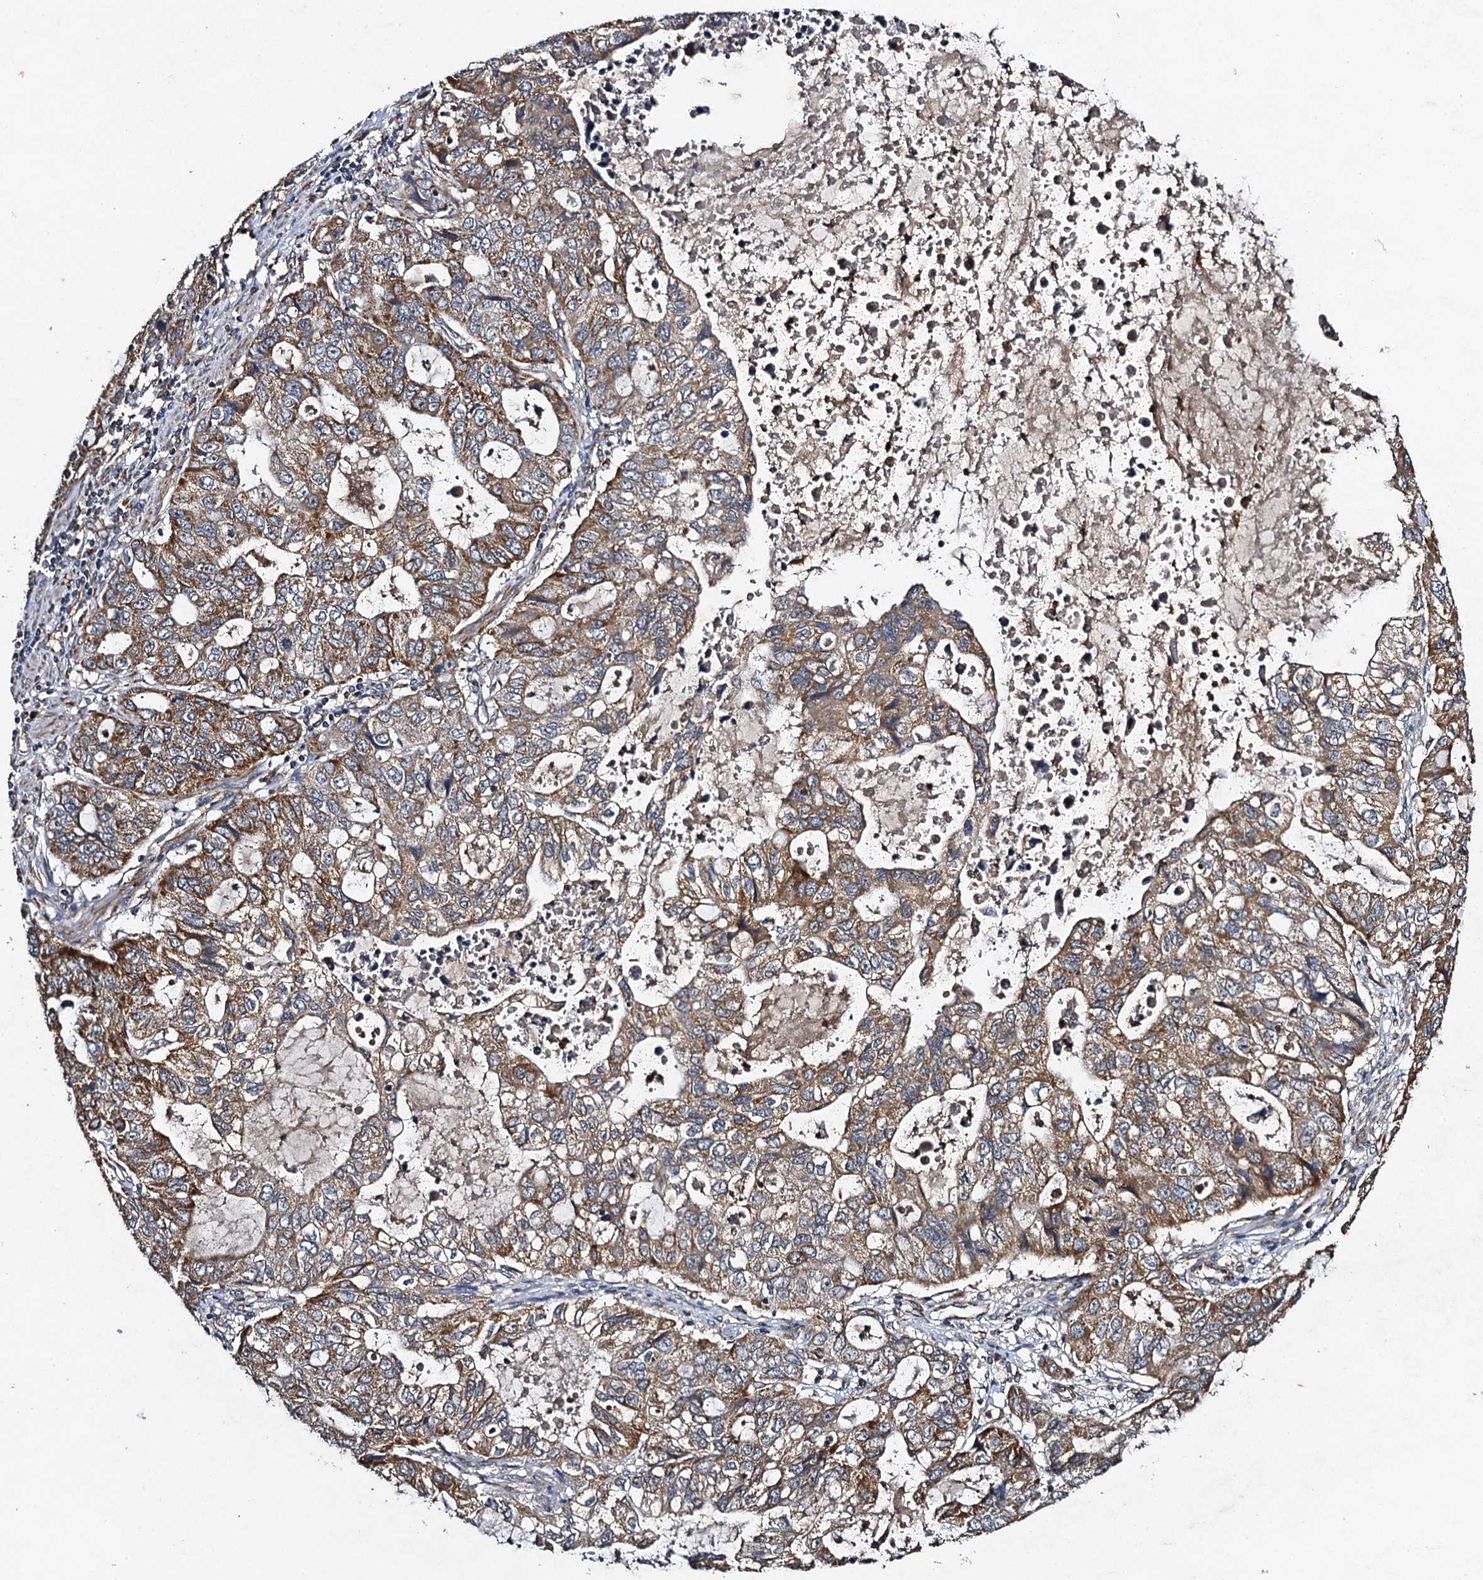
{"staining": {"intensity": "moderate", "quantity": ">75%", "location": "cytoplasmic/membranous"}, "tissue": "stomach cancer", "cell_type": "Tumor cells", "image_type": "cancer", "snomed": [{"axis": "morphology", "description": "Adenocarcinoma, NOS"}, {"axis": "topography", "description": "Stomach, upper"}], "caption": "Adenocarcinoma (stomach) stained for a protein (brown) displays moderate cytoplasmic/membranous positive expression in approximately >75% of tumor cells.", "gene": "NDUFA13", "patient": {"sex": "female", "age": 52}}